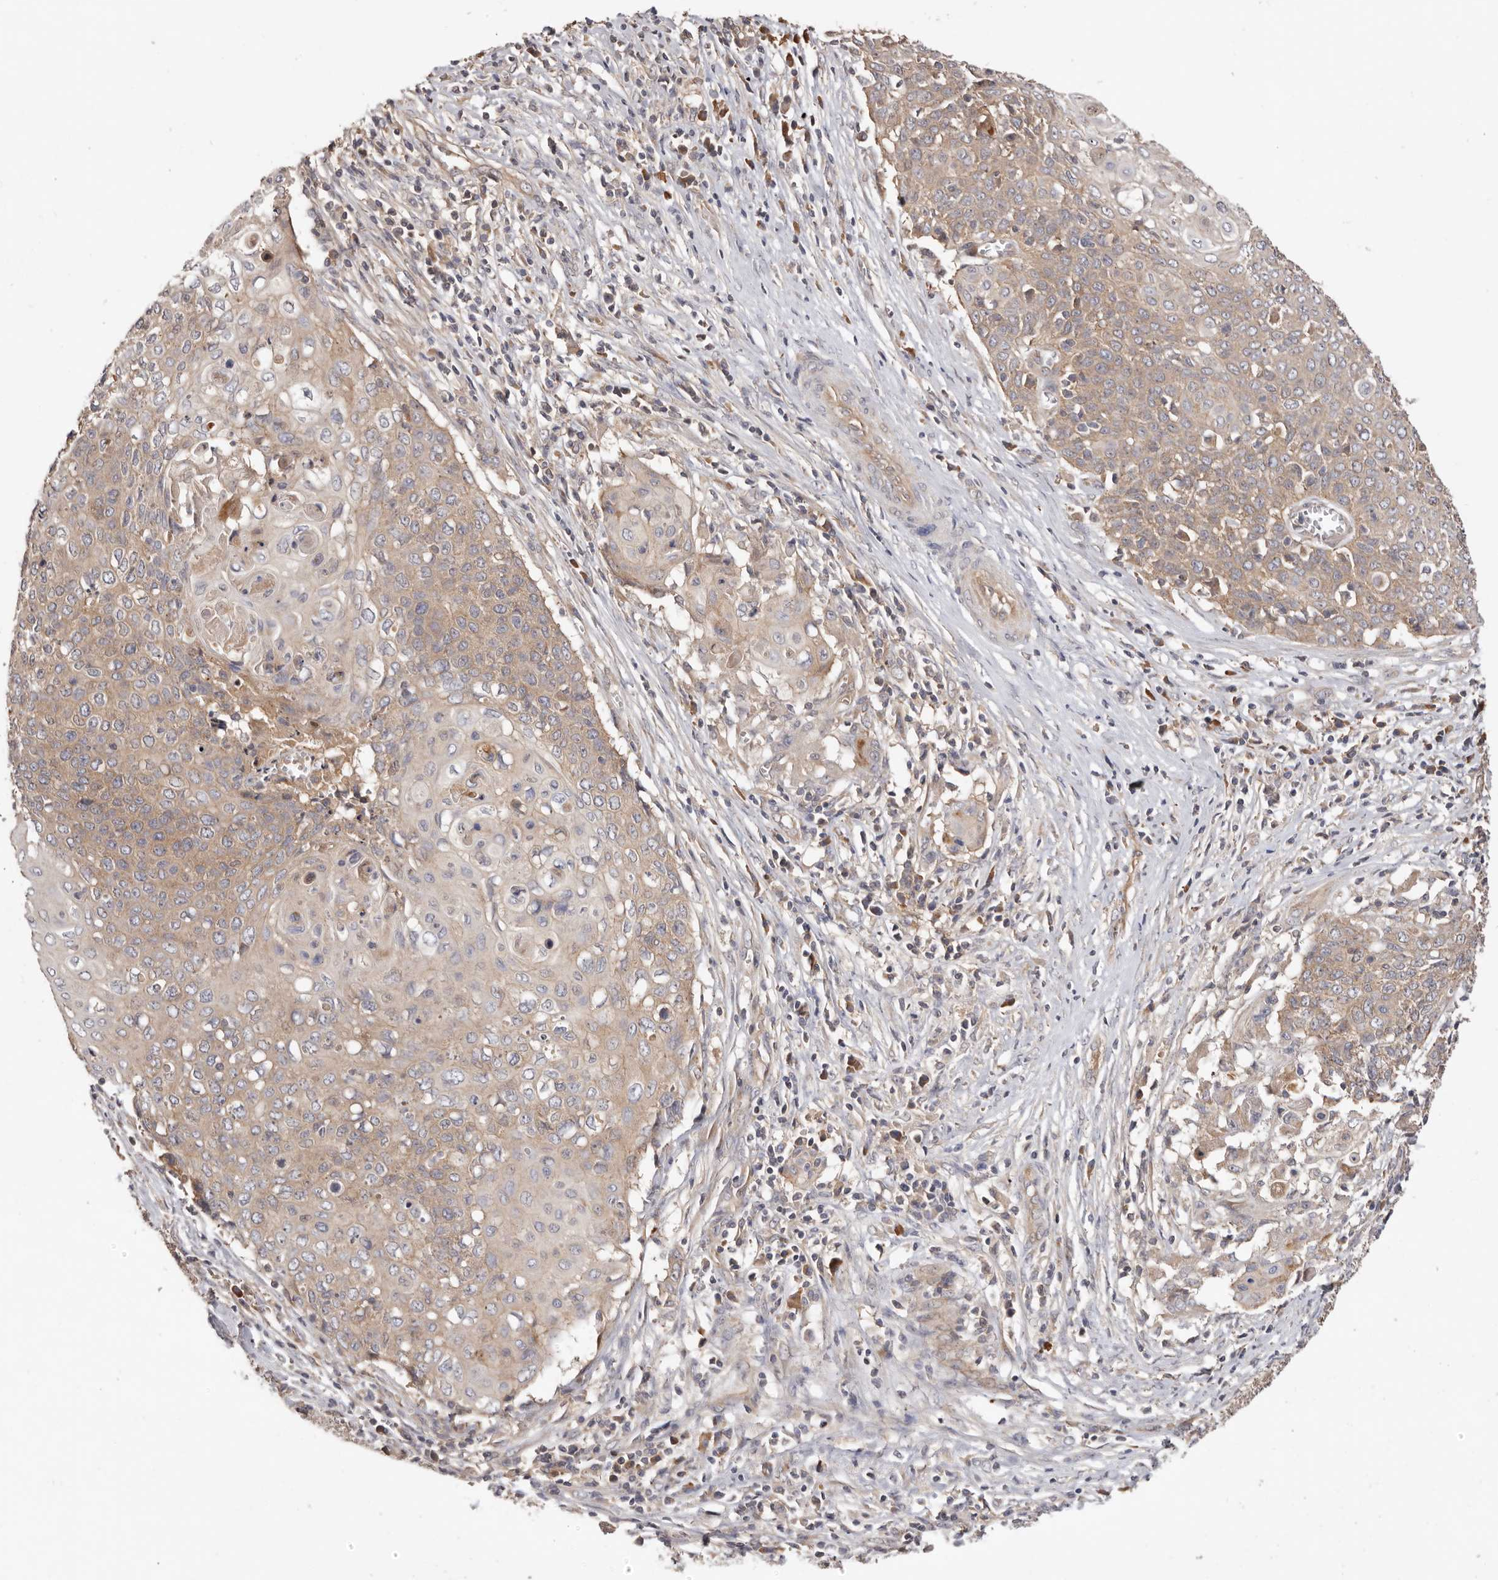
{"staining": {"intensity": "weak", "quantity": ">75%", "location": "cytoplasmic/membranous"}, "tissue": "cervical cancer", "cell_type": "Tumor cells", "image_type": "cancer", "snomed": [{"axis": "morphology", "description": "Squamous cell carcinoma, NOS"}, {"axis": "topography", "description": "Cervix"}], "caption": "Immunohistochemistry image of neoplastic tissue: human cervical cancer stained using immunohistochemistry shows low levels of weak protein expression localized specifically in the cytoplasmic/membranous of tumor cells, appearing as a cytoplasmic/membranous brown color.", "gene": "DOP1A", "patient": {"sex": "female", "age": 39}}